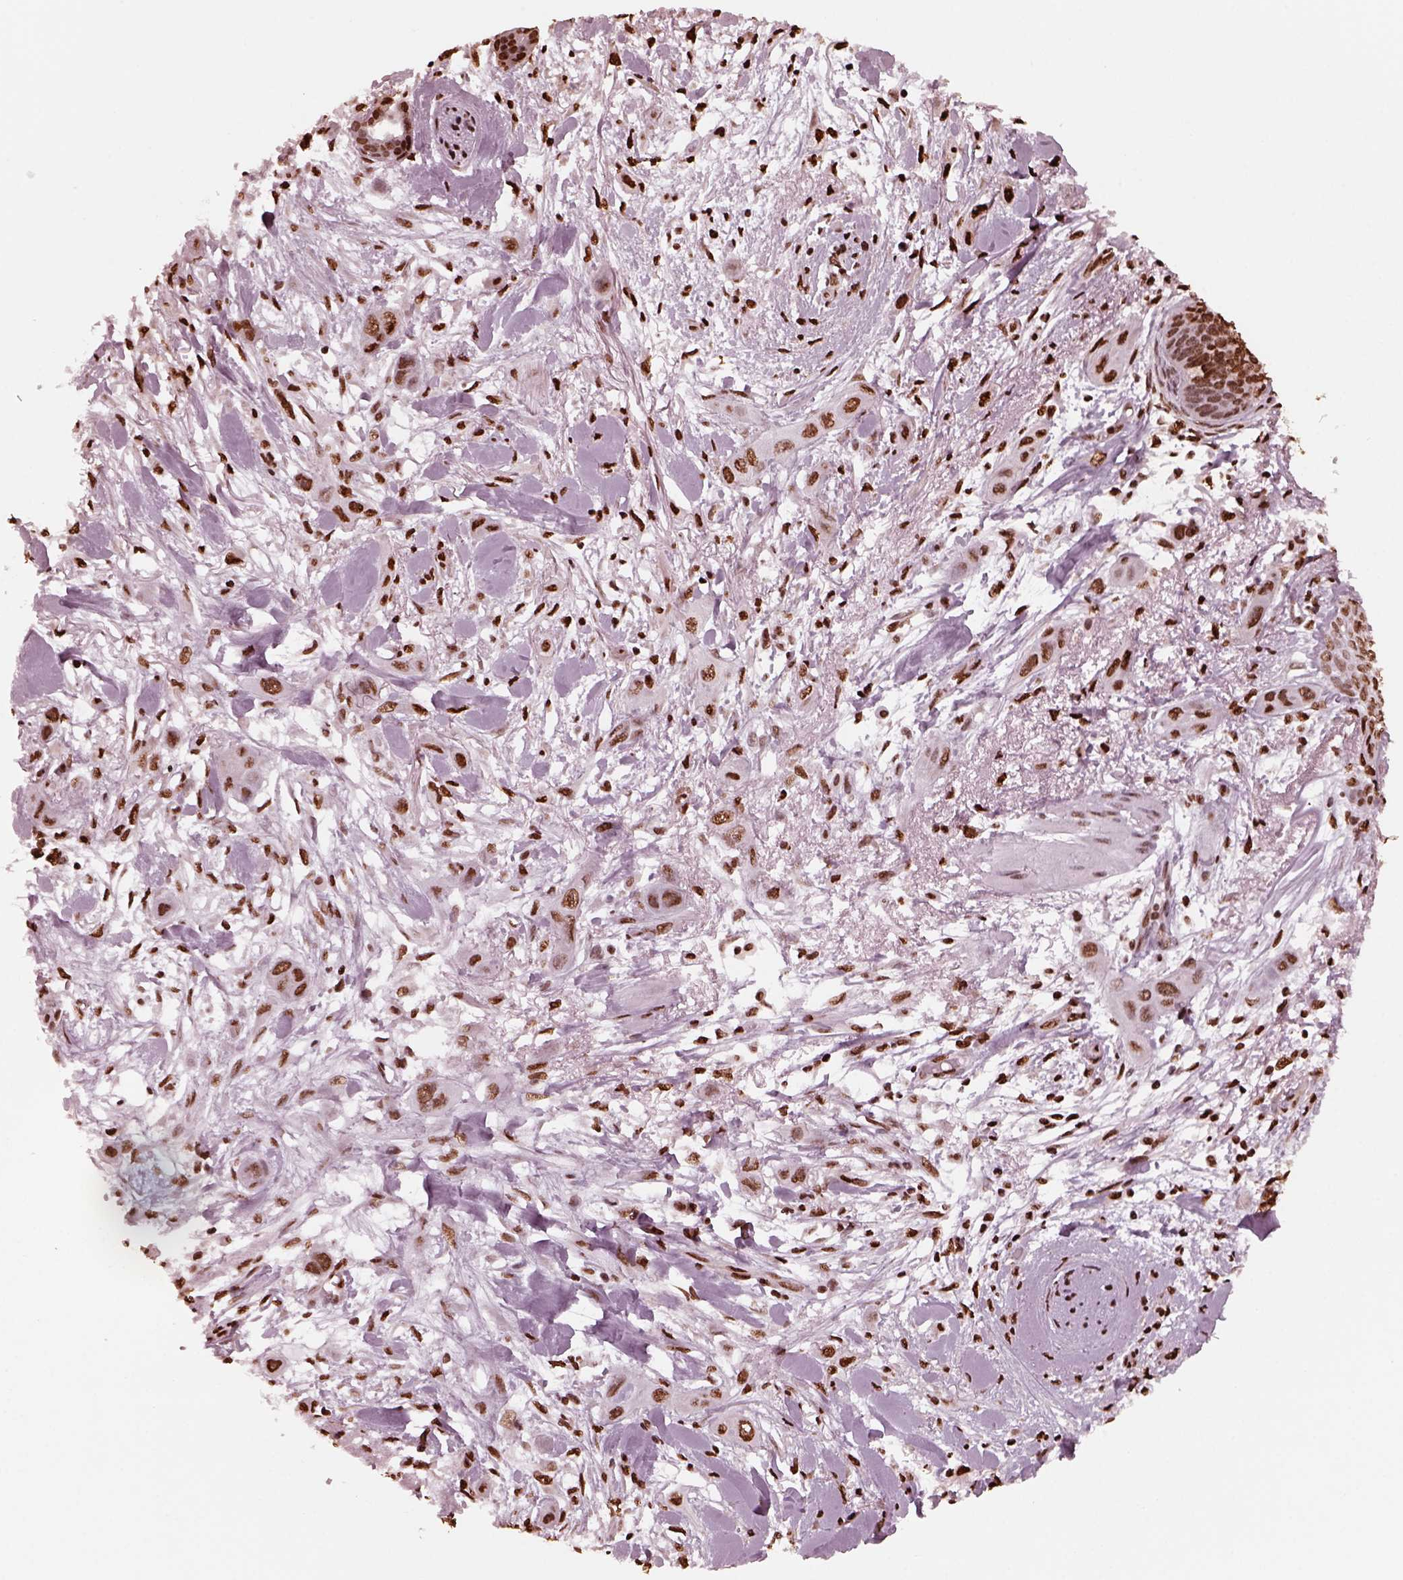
{"staining": {"intensity": "strong", "quantity": "25%-75%", "location": "nuclear"}, "tissue": "skin cancer", "cell_type": "Tumor cells", "image_type": "cancer", "snomed": [{"axis": "morphology", "description": "Squamous cell carcinoma, NOS"}, {"axis": "topography", "description": "Skin"}], "caption": "There is high levels of strong nuclear positivity in tumor cells of skin cancer, as demonstrated by immunohistochemical staining (brown color).", "gene": "NSD1", "patient": {"sex": "male", "age": 79}}